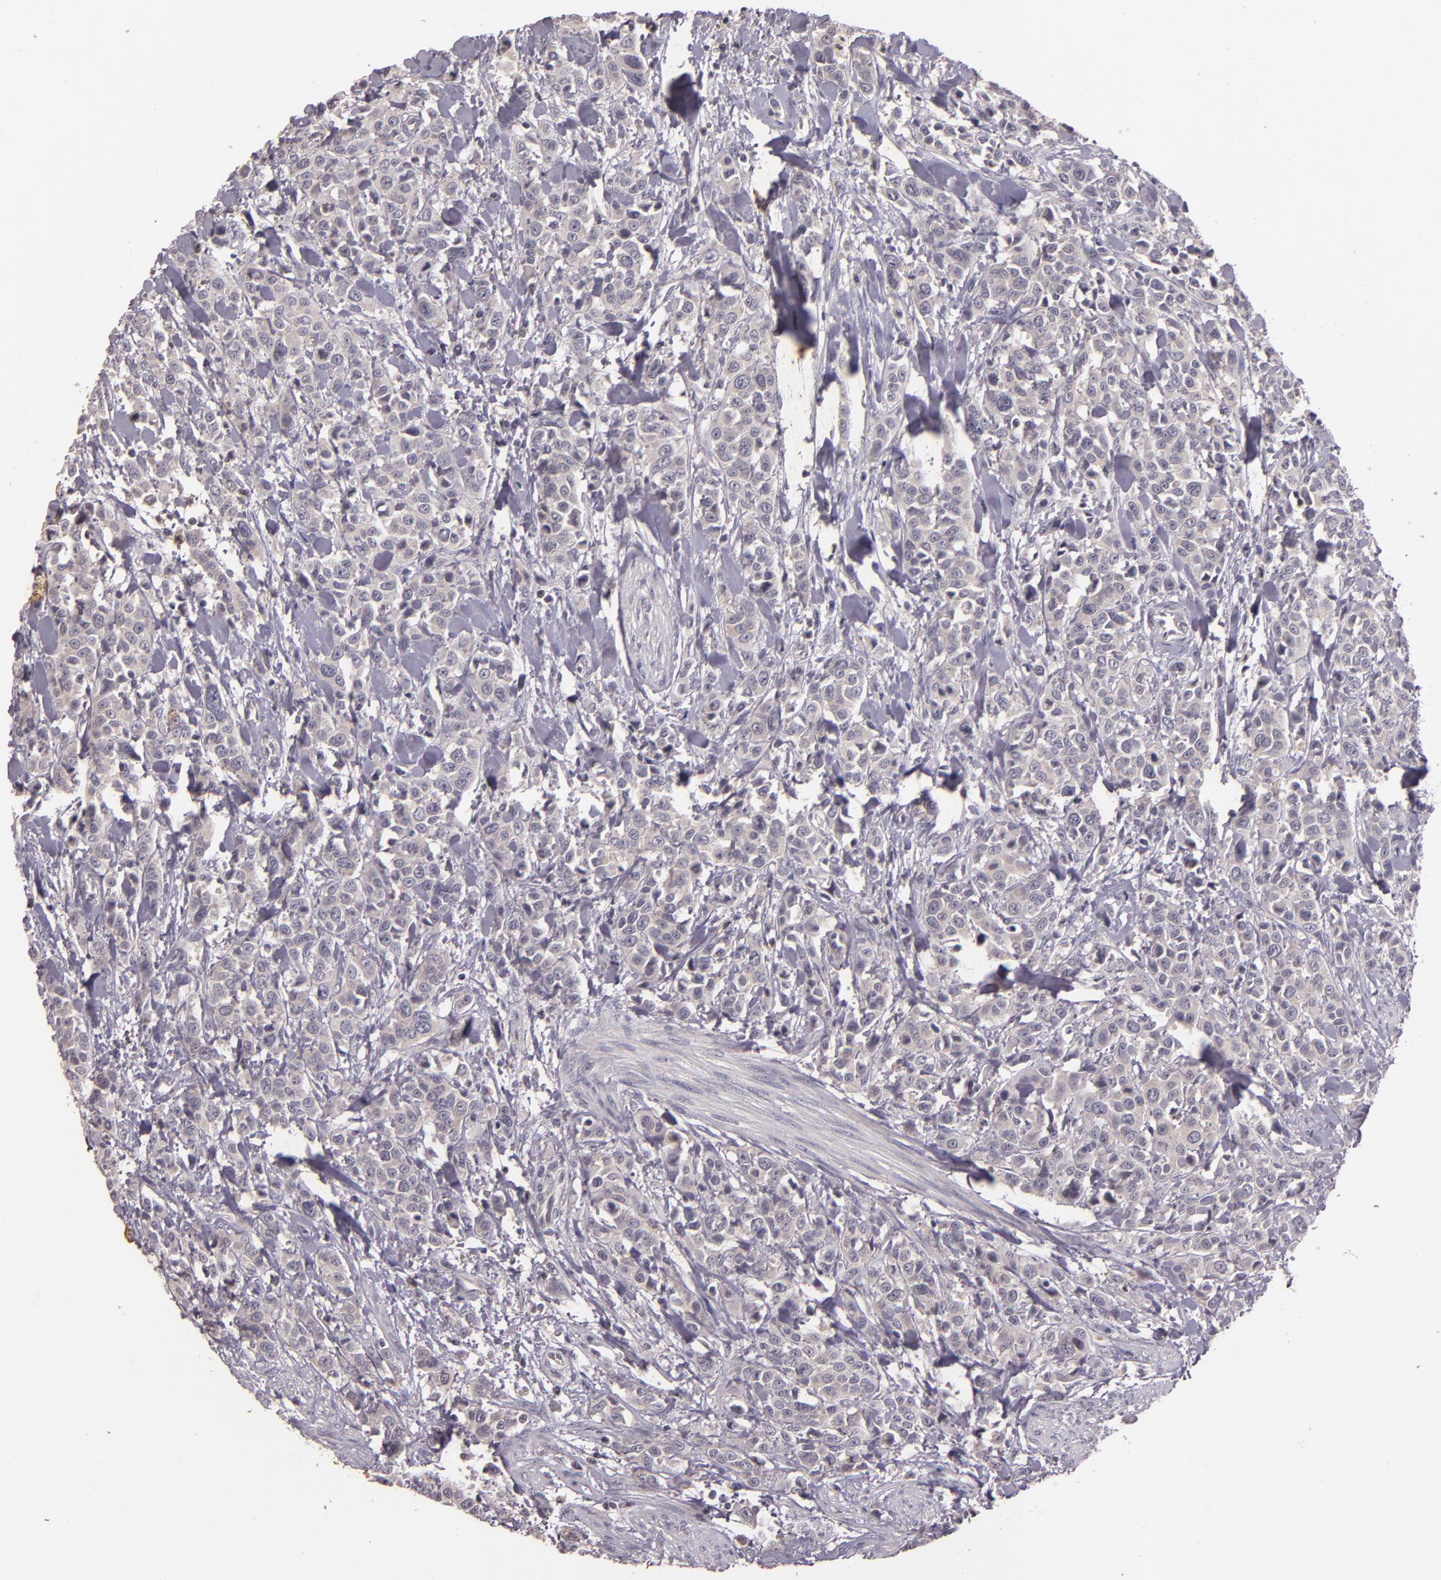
{"staining": {"intensity": "negative", "quantity": "none", "location": "none"}, "tissue": "urothelial cancer", "cell_type": "Tumor cells", "image_type": "cancer", "snomed": [{"axis": "morphology", "description": "Urothelial carcinoma, High grade"}, {"axis": "topography", "description": "Urinary bladder"}], "caption": "DAB (3,3'-diaminobenzidine) immunohistochemical staining of human high-grade urothelial carcinoma reveals no significant expression in tumor cells.", "gene": "TFF1", "patient": {"sex": "male", "age": 56}}